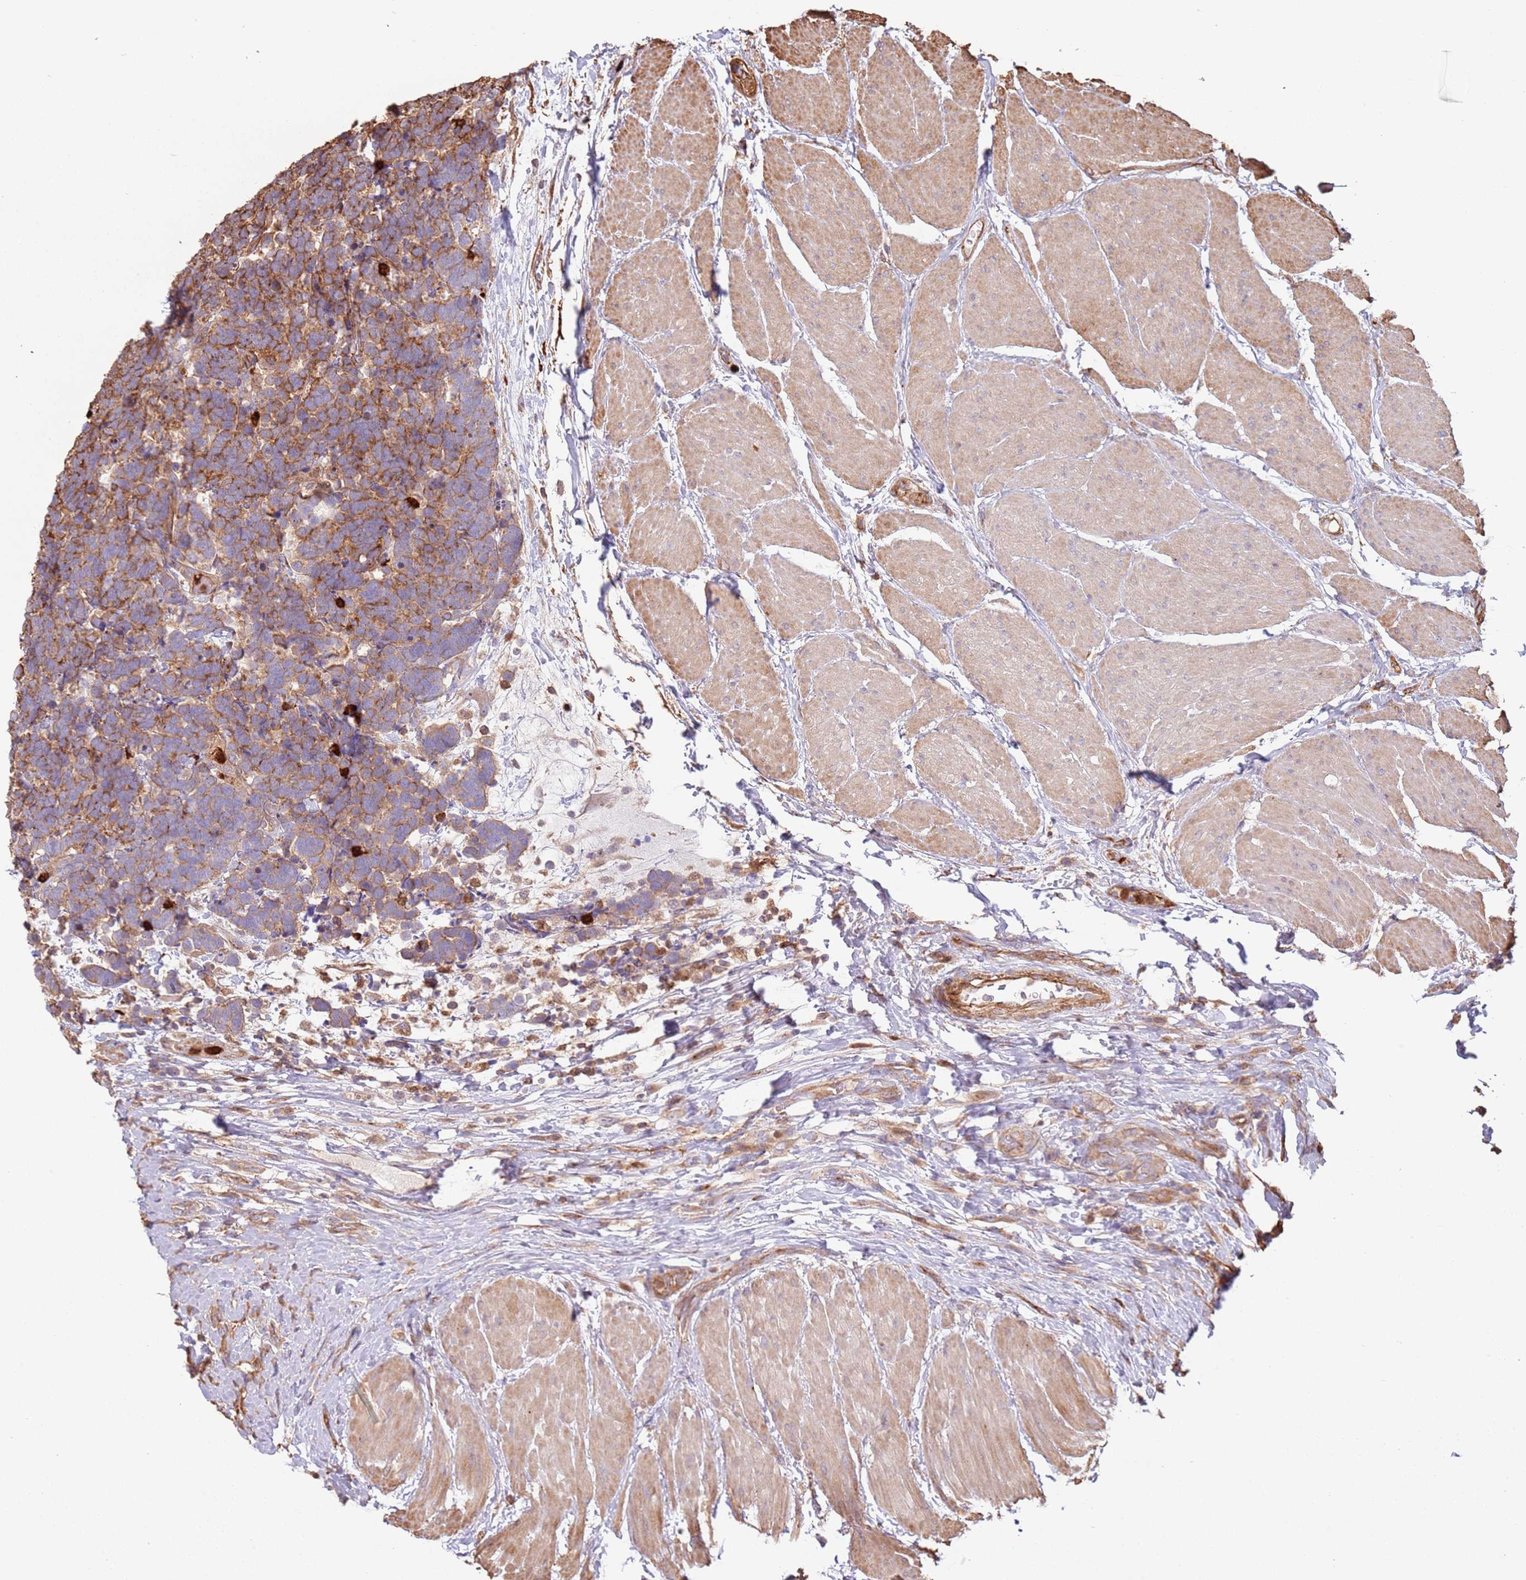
{"staining": {"intensity": "moderate", "quantity": ">75%", "location": "cytoplasmic/membranous"}, "tissue": "carcinoid", "cell_type": "Tumor cells", "image_type": "cancer", "snomed": [{"axis": "morphology", "description": "Carcinoma, NOS"}, {"axis": "morphology", "description": "Carcinoid, malignant, NOS"}, {"axis": "topography", "description": "Urinary bladder"}], "caption": "DAB immunohistochemical staining of malignant carcinoid shows moderate cytoplasmic/membranous protein staining in approximately >75% of tumor cells. (DAB (3,3'-diaminobenzidine) IHC, brown staining for protein, blue staining for nuclei).", "gene": "NDUFAF4", "patient": {"sex": "male", "age": 57}}